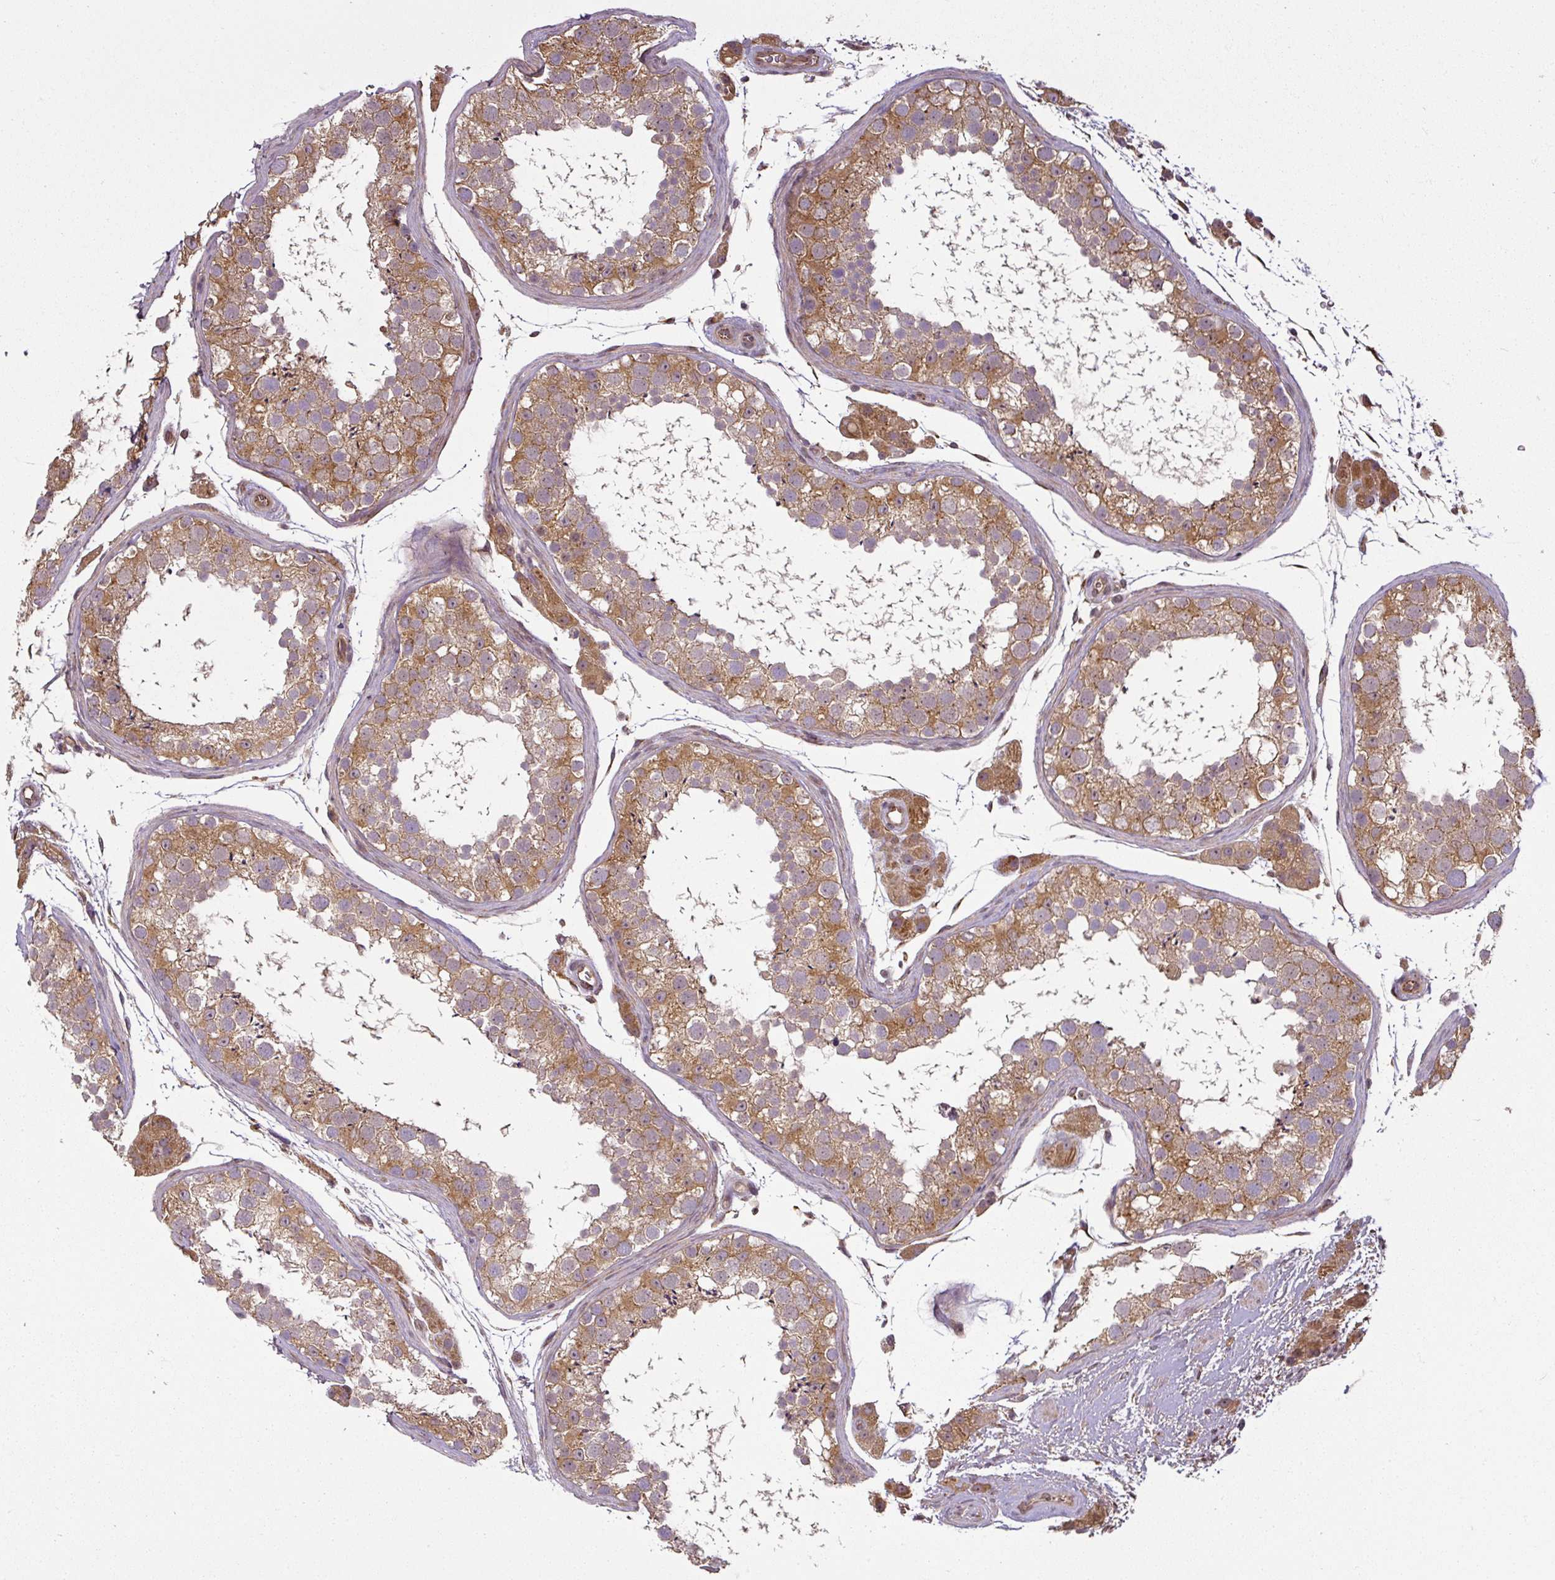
{"staining": {"intensity": "moderate", "quantity": ">75%", "location": "cytoplasmic/membranous"}, "tissue": "testis", "cell_type": "Cells in seminiferous ducts", "image_type": "normal", "snomed": [{"axis": "morphology", "description": "Normal tissue, NOS"}, {"axis": "topography", "description": "Testis"}], "caption": "DAB (3,3'-diaminobenzidine) immunohistochemical staining of benign testis demonstrates moderate cytoplasmic/membranous protein positivity in approximately >75% of cells in seminiferous ducts.", "gene": "DIMT1", "patient": {"sex": "male", "age": 41}}